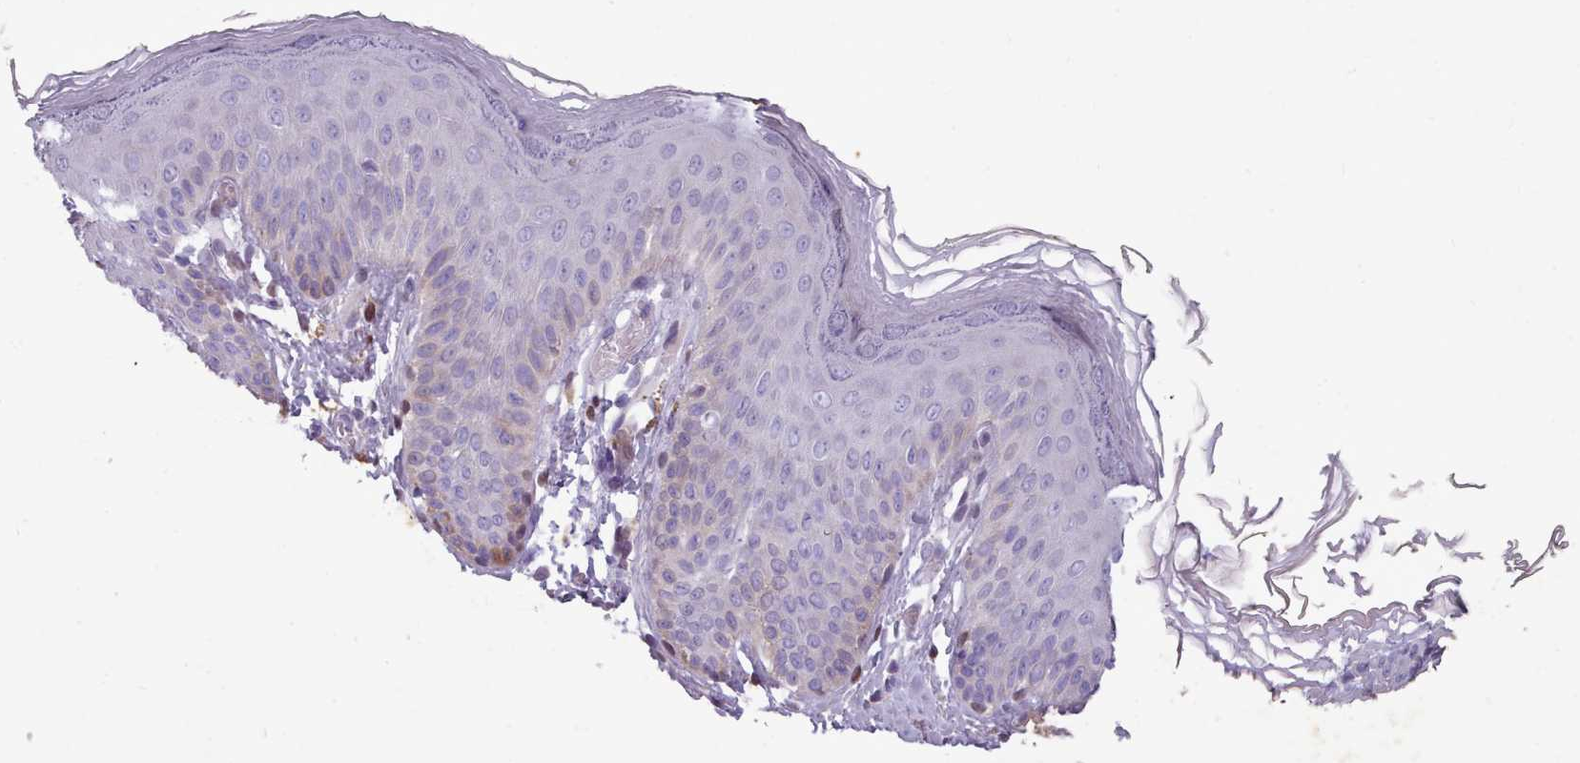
{"staining": {"intensity": "weak", "quantity": "<25%", "location": "cytoplasmic/membranous"}, "tissue": "skin", "cell_type": "Epidermal cells", "image_type": "normal", "snomed": [{"axis": "morphology", "description": "Normal tissue, NOS"}, {"axis": "topography", "description": "Anal"}], "caption": "Histopathology image shows no significant protein expression in epidermal cells of normal skin. (Brightfield microscopy of DAB IHC at high magnification).", "gene": "KCNT2", "patient": {"sex": "female", "age": 40}}